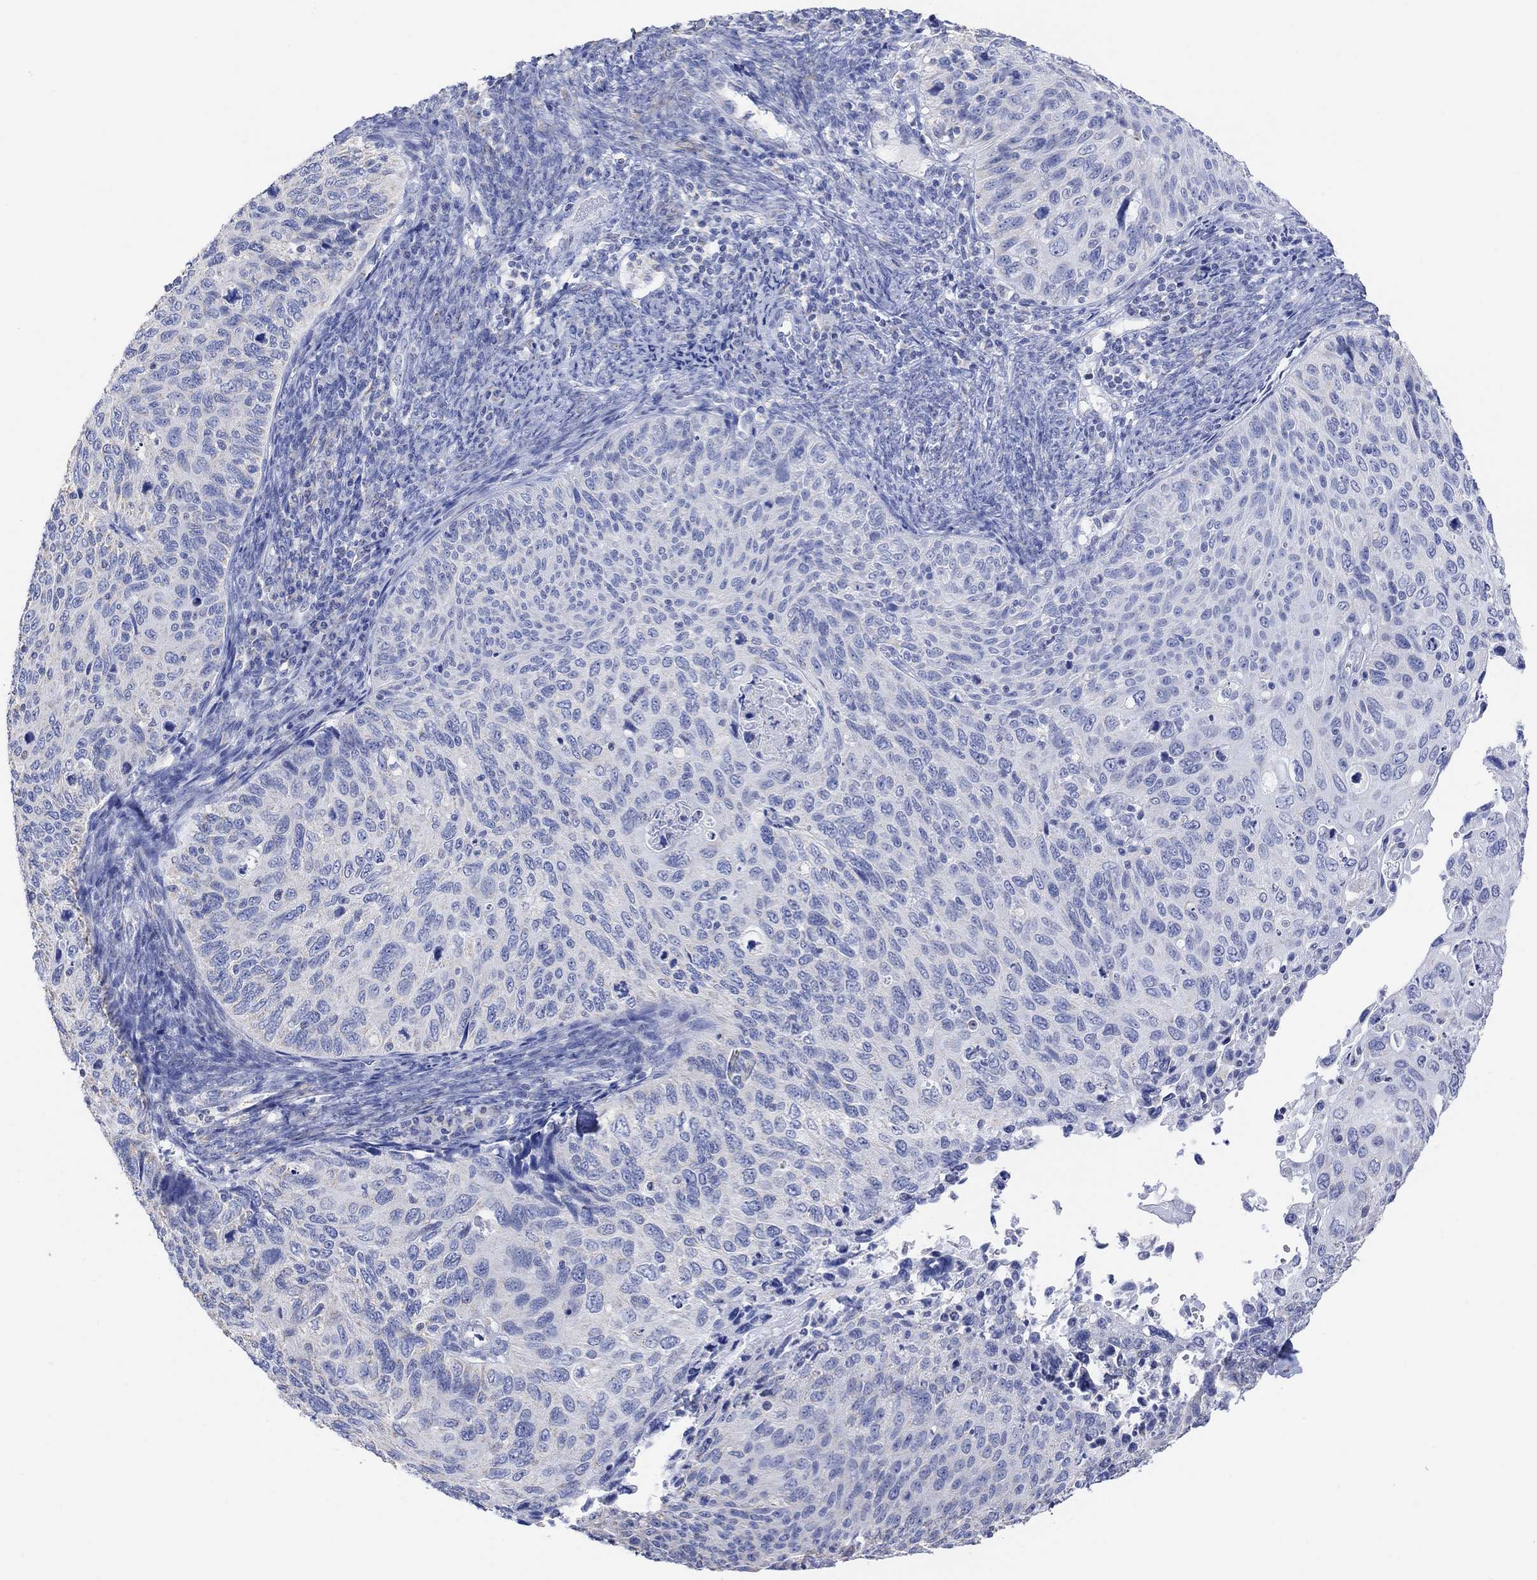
{"staining": {"intensity": "negative", "quantity": "none", "location": "none"}, "tissue": "cervical cancer", "cell_type": "Tumor cells", "image_type": "cancer", "snomed": [{"axis": "morphology", "description": "Squamous cell carcinoma, NOS"}, {"axis": "topography", "description": "Cervix"}], "caption": "This is an immunohistochemistry micrograph of cervical squamous cell carcinoma. There is no staining in tumor cells.", "gene": "SYT12", "patient": {"sex": "female", "age": 70}}